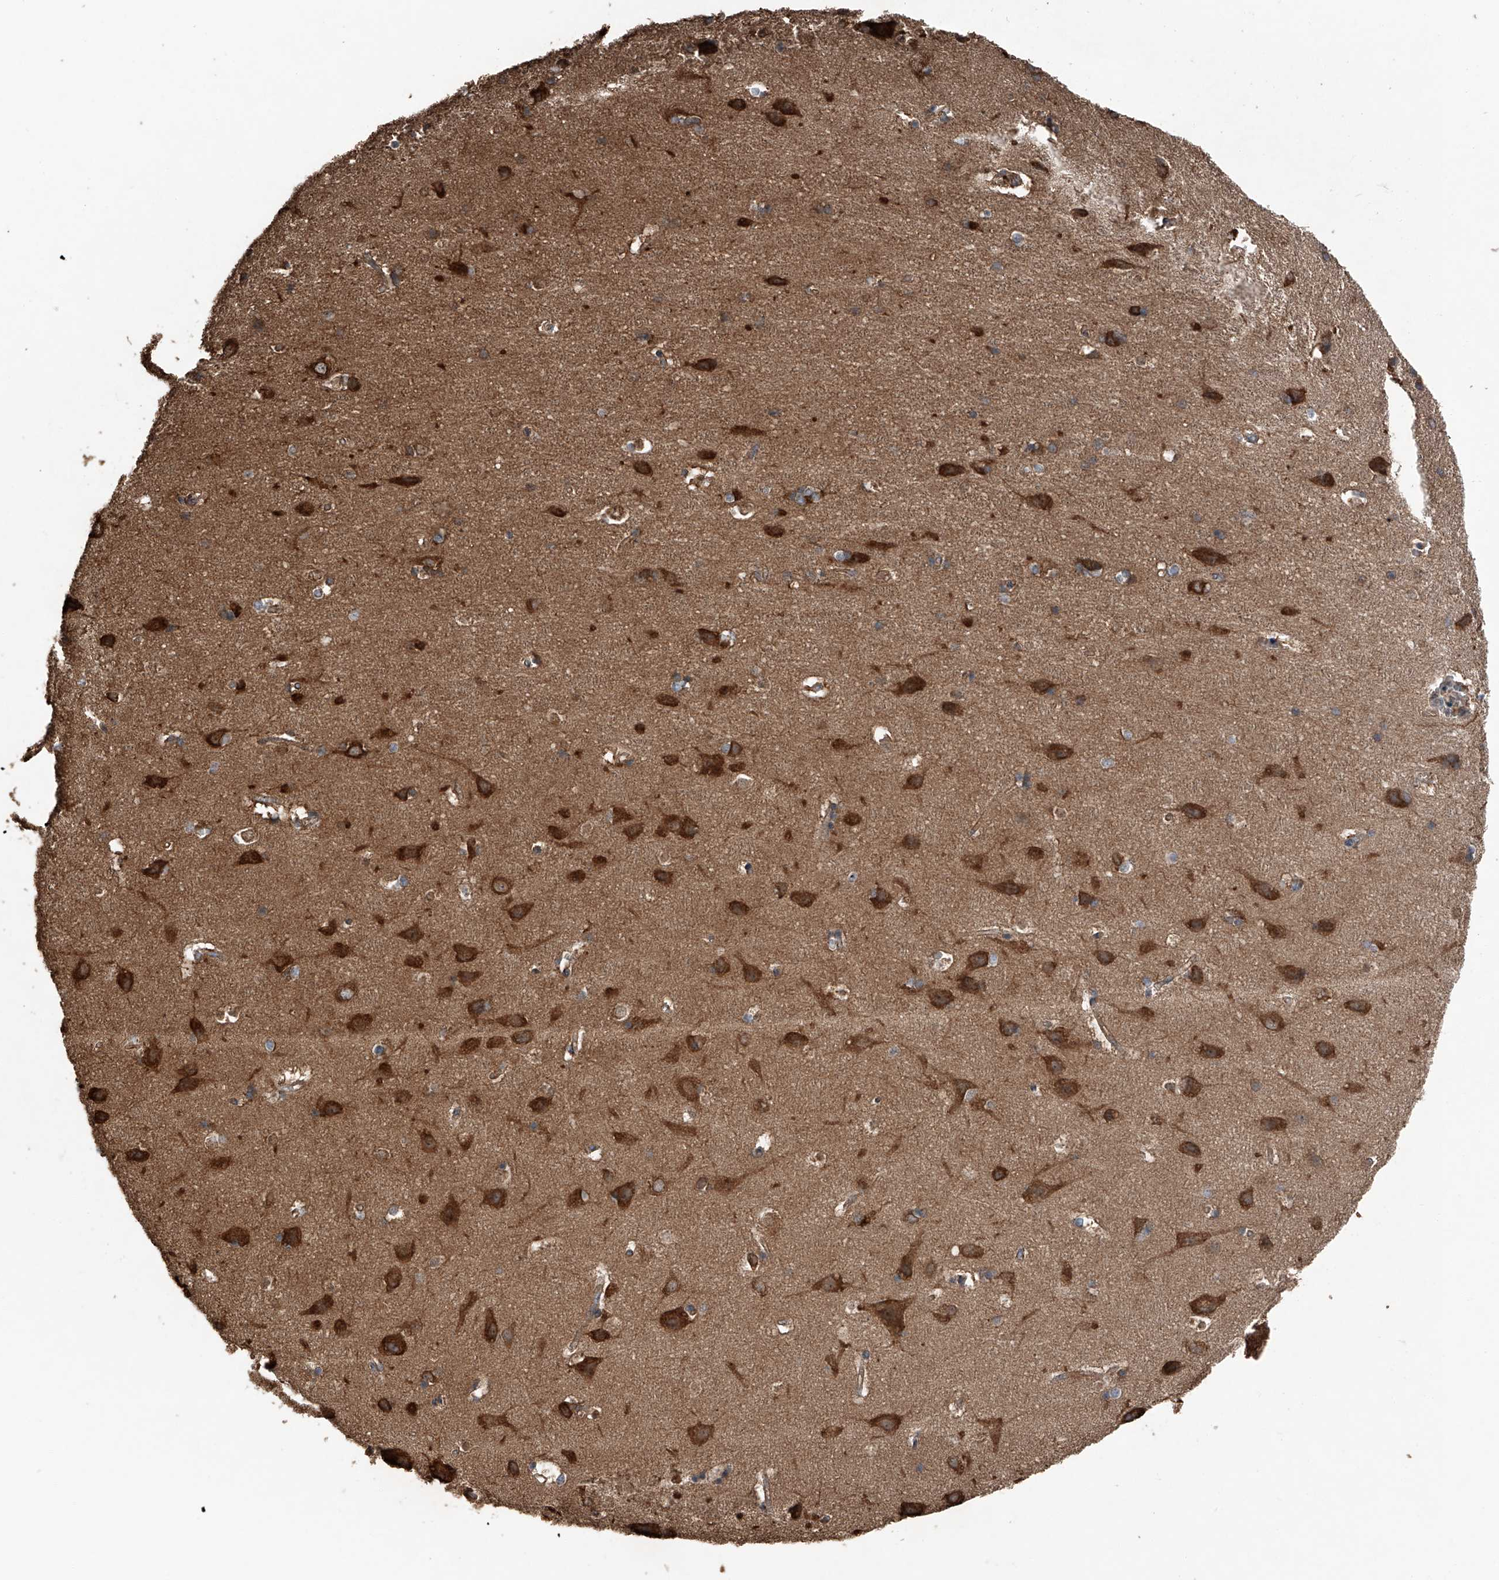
{"staining": {"intensity": "moderate", "quantity": ">75%", "location": "cytoplasmic/membranous"}, "tissue": "cerebral cortex", "cell_type": "Endothelial cells", "image_type": "normal", "snomed": [{"axis": "morphology", "description": "Normal tissue, NOS"}, {"axis": "topography", "description": "Cerebral cortex"}], "caption": "A high-resolution photomicrograph shows IHC staining of unremarkable cerebral cortex, which displays moderate cytoplasmic/membranous expression in about >75% of endothelial cells. Using DAB (3,3'-diaminobenzidine) (brown) and hematoxylin (blue) stains, captured at high magnification using brightfield microscopy.", "gene": "KCNJ2", "patient": {"sex": "male", "age": 54}}